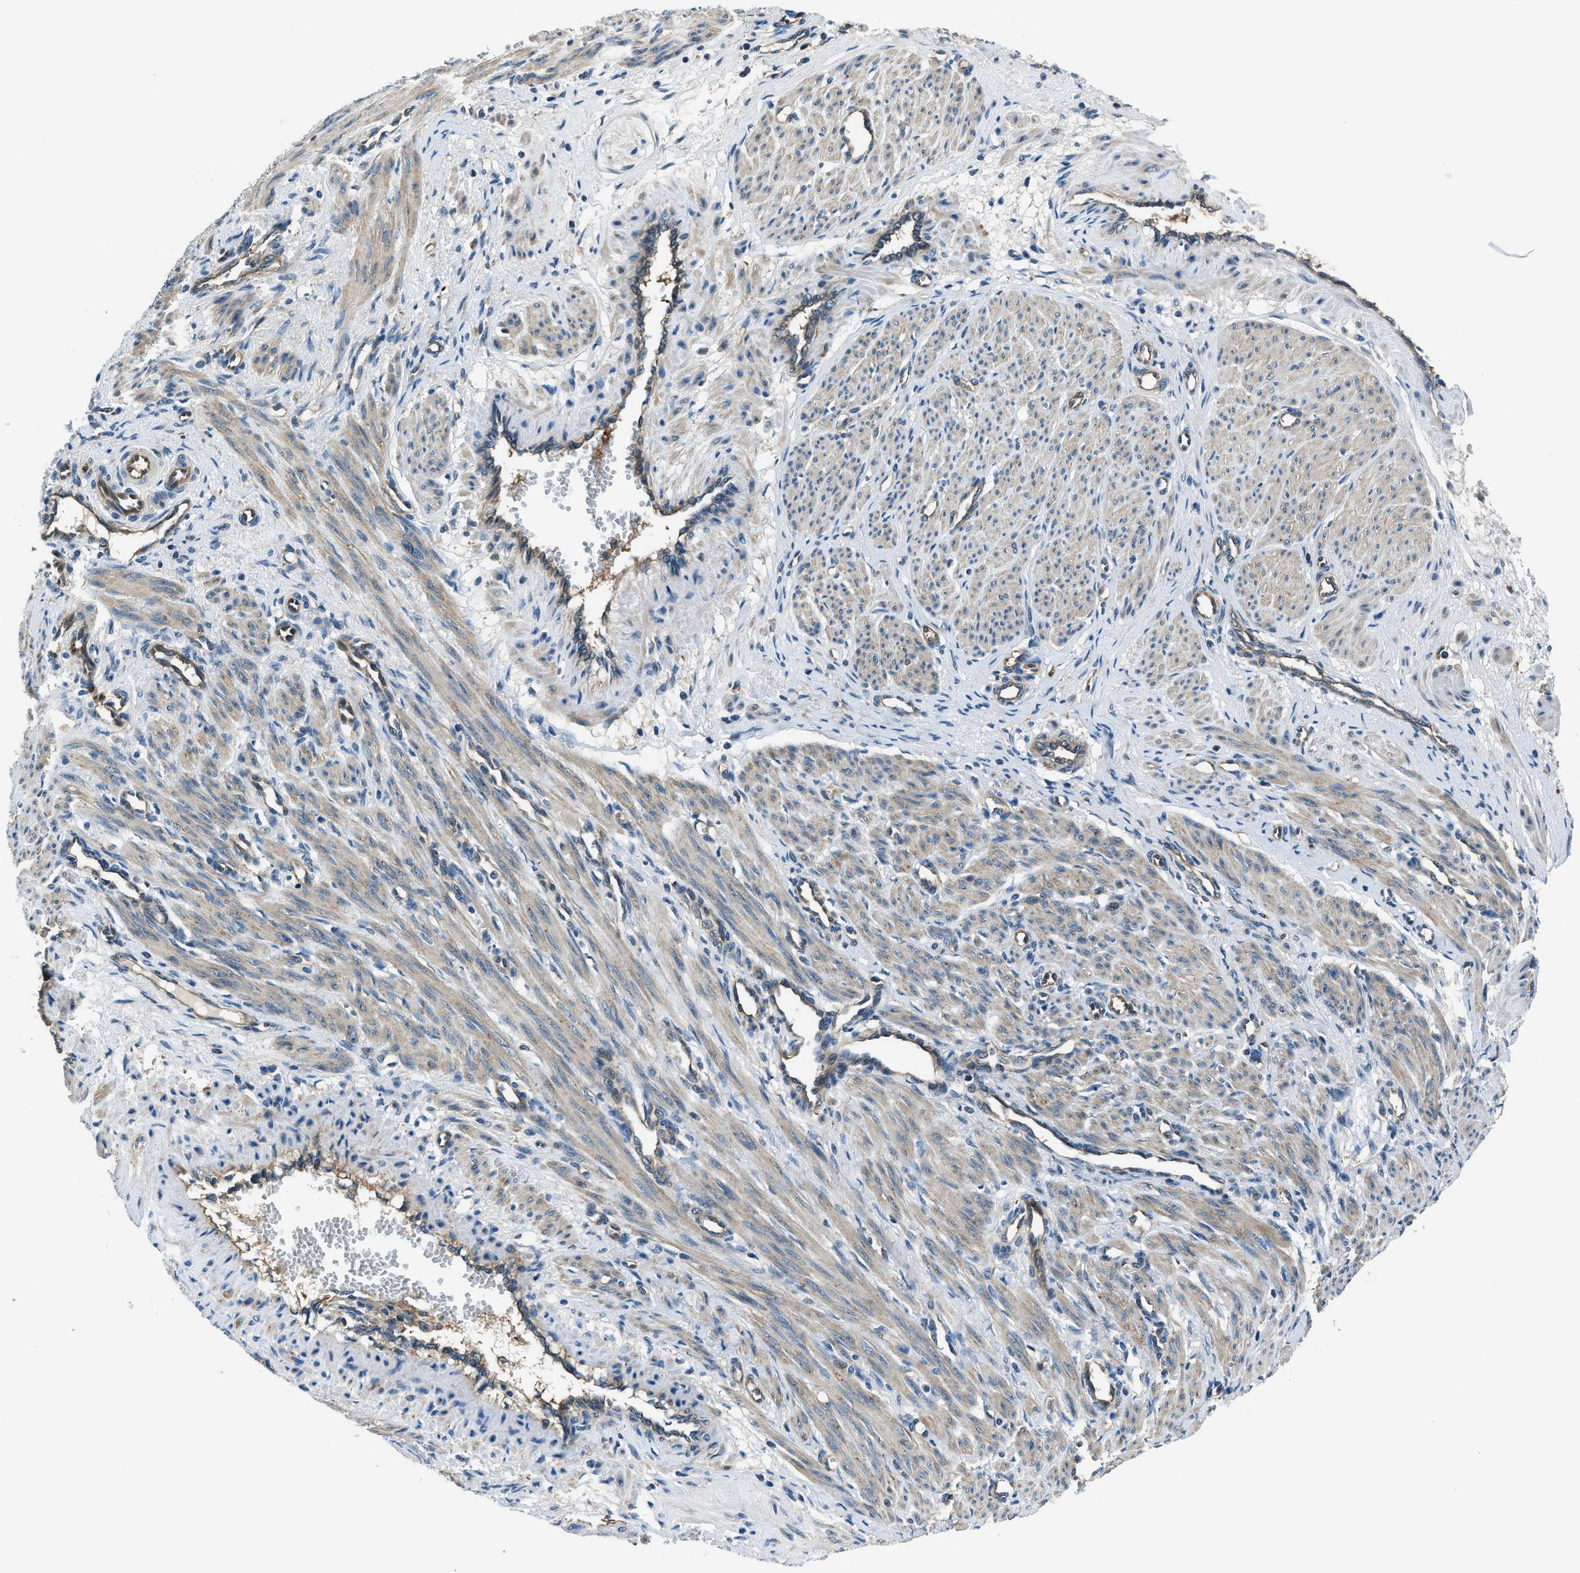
{"staining": {"intensity": "weak", "quantity": ">75%", "location": "cytoplasmic/membranous"}, "tissue": "smooth muscle", "cell_type": "Smooth muscle cells", "image_type": "normal", "snomed": [{"axis": "morphology", "description": "Normal tissue, NOS"}, {"axis": "topography", "description": "Endometrium"}], "caption": "Unremarkable smooth muscle displays weak cytoplasmic/membranous staining in approximately >75% of smooth muscle cells, visualized by immunohistochemistry.", "gene": "SLC19A2", "patient": {"sex": "female", "age": 33}}